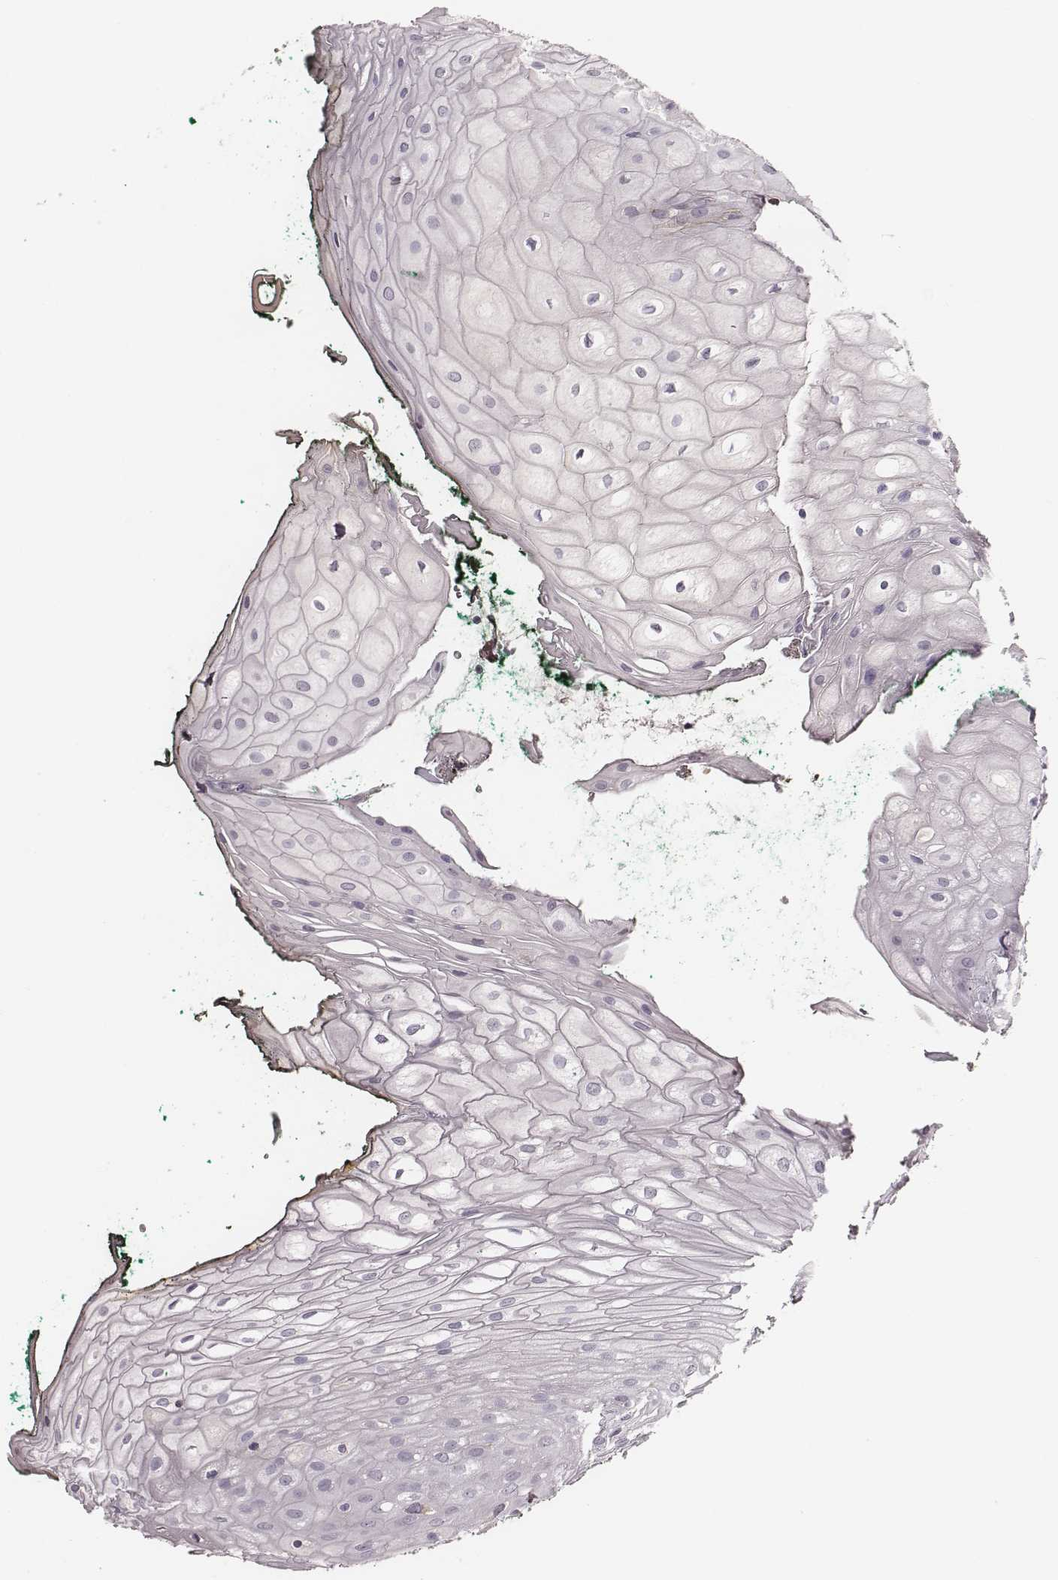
{"staining": {"intensity": "negative", "quantity": "none", "location": "none"}, "tissue": "oral mucosa", "cell_type": "Squamous epithelial cells", "image_type": "normal", "snomed": [{"axis": "morphology", "description": "Normal tissue, NOS"}, {"axis": "topography", "description": "Oral tissue"}, {"axis": "topography", "description": "Head-Neck"}], "caption": "Histopathology image shows no significant protein expression in squamous epithelial cells of unremarkable oral mucosa.", "gene": "ZYX", "patient": {"sex": "female", "age": 68}}